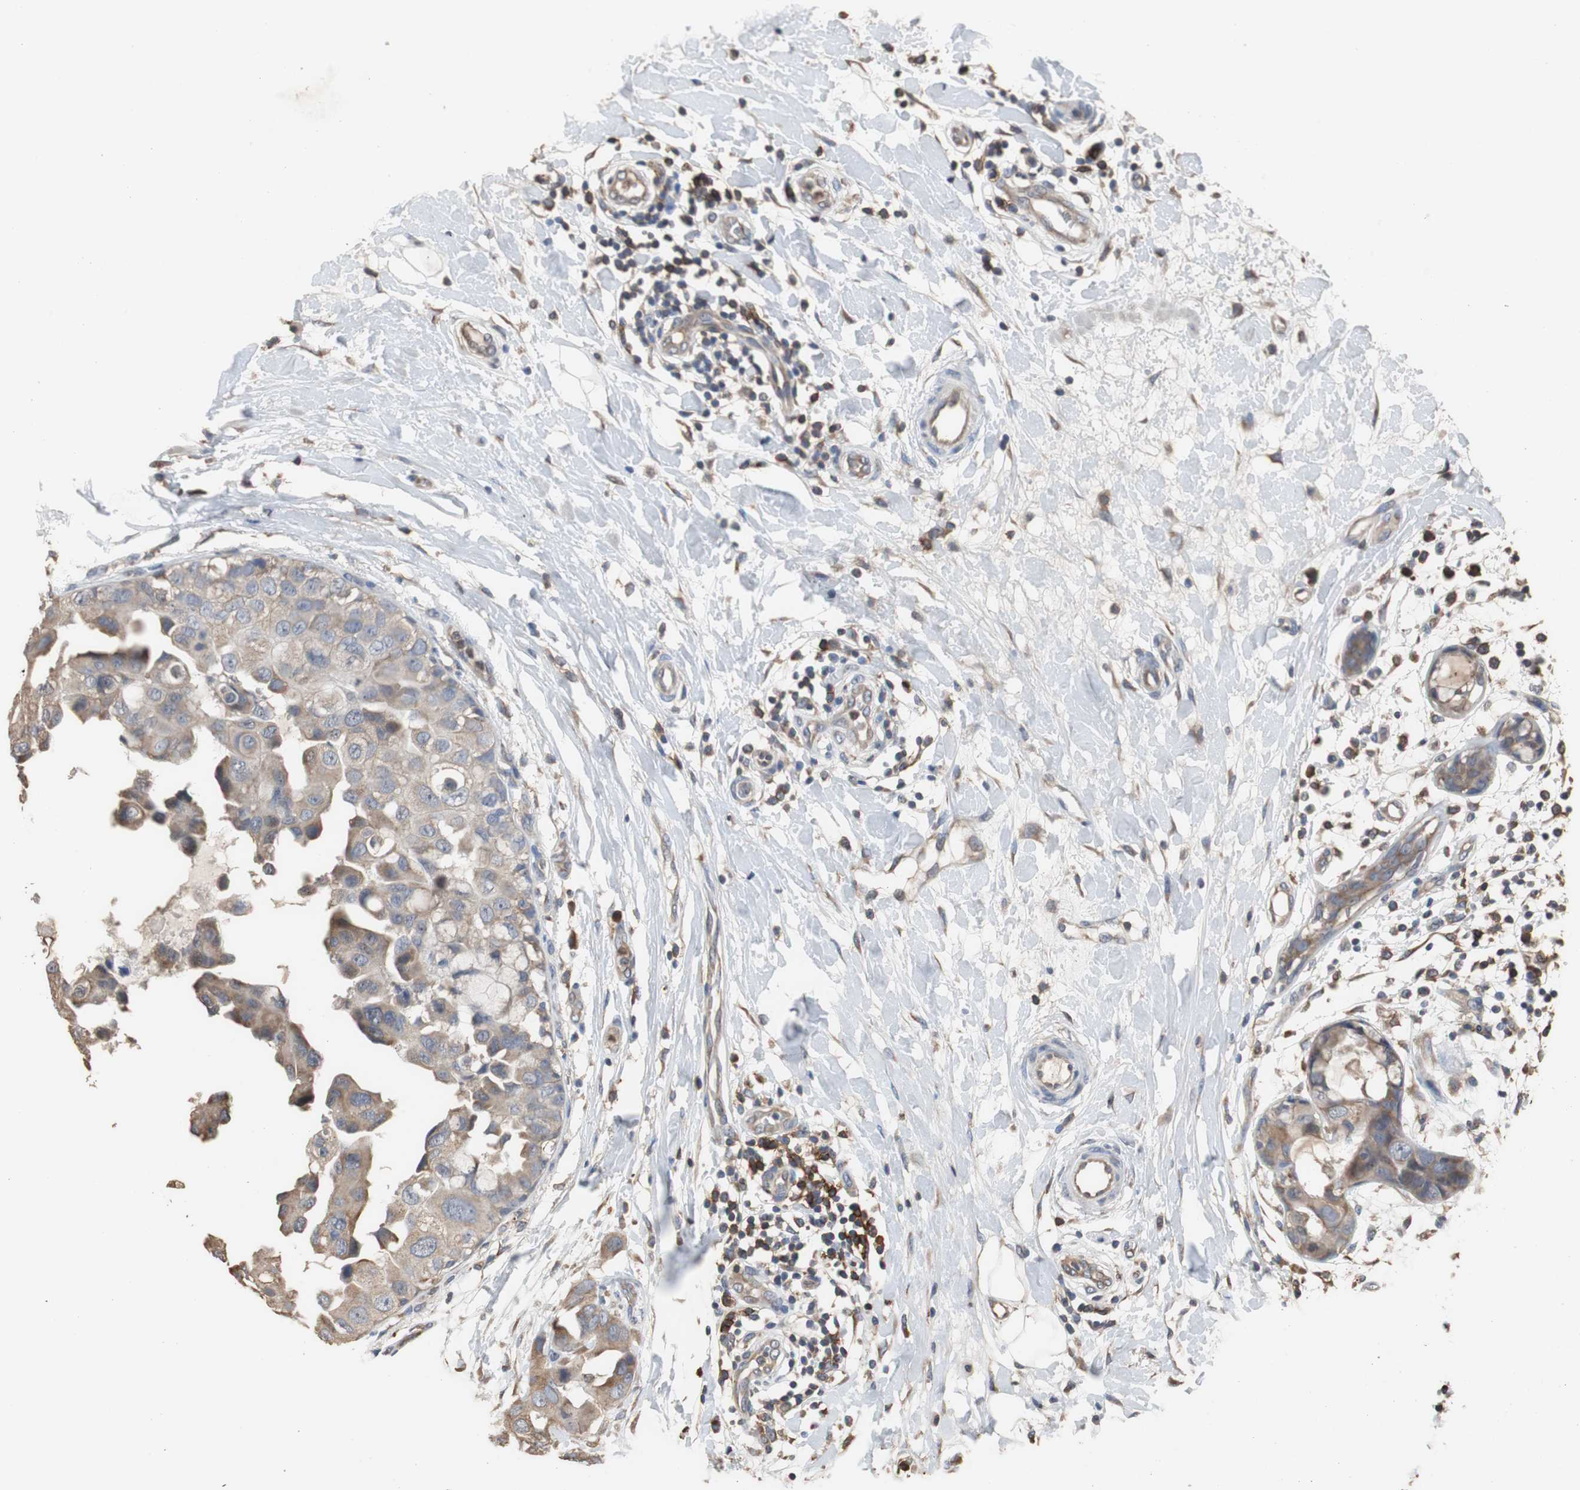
{"staining": {"intensity": "weak", "quantity": ">75%", "location": "cytoplasmic/membranous"}, "tissue": "breast cancer", "cell_type": "Tumor cells", "image_type": "cancer", "snomed": [{"axis": "morphology", "description": "Duct carcinoma"}, {"axis": "topography", "description": "Breast"}], "caption": "Brown immunohistochemical staining in breast infiltrating ductal carcinoma demonstrates weak cytoplasmic/membranous positivity in approximately >75% of tumor cells. The staining is performed using DAB brown chromogen to label protein expression. The nuclei are counter-stained blue using hematoxylin.", "gene": "SCIMP", "patient": {"sex": "female", "age": 40}}